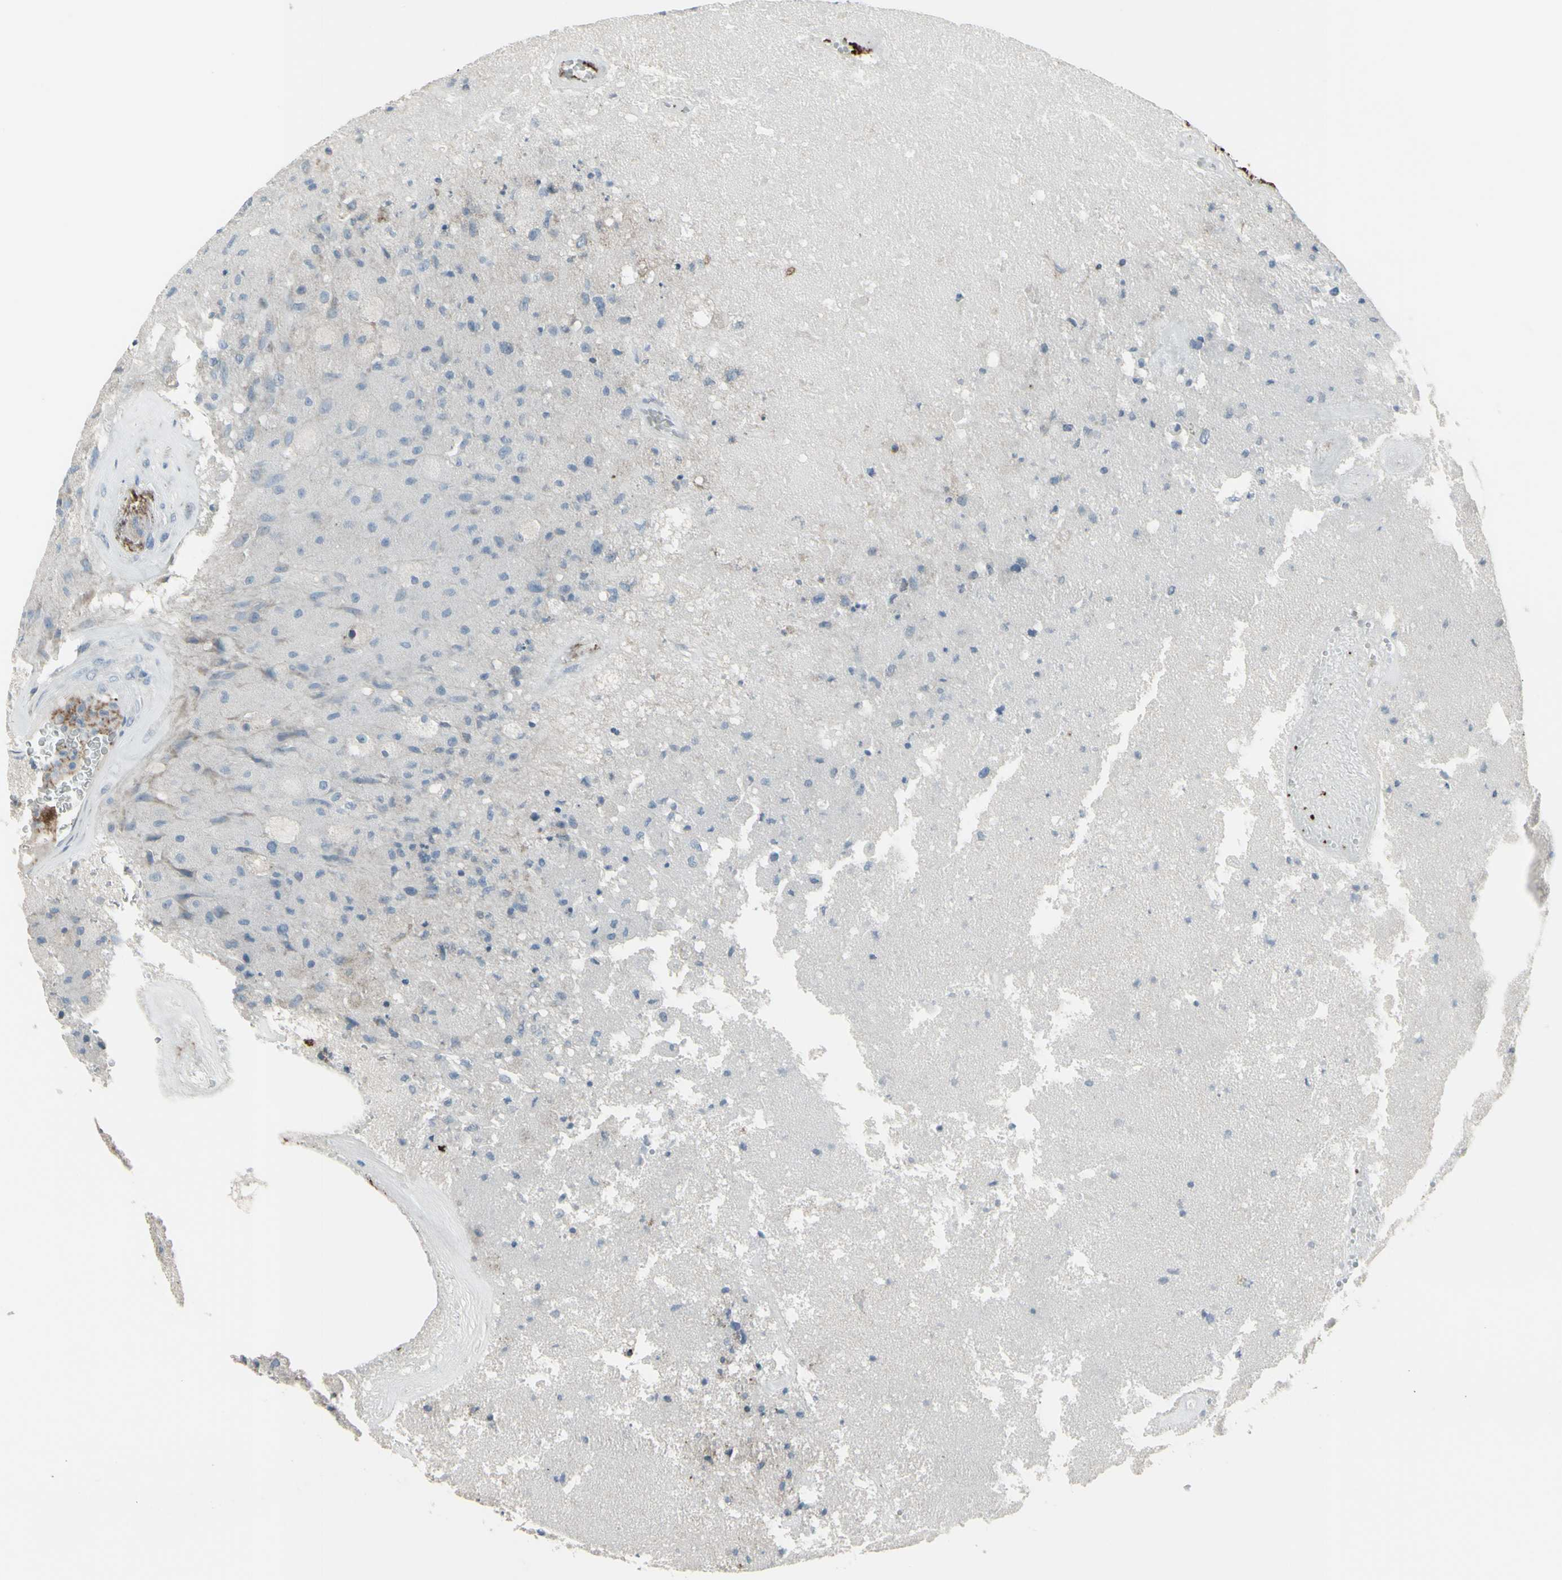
{"staining": {"intensity": "negative", "quantity": "none", "location": "none"}, "tissue": "glioma", "cell_type": "Tumor cells", "image_type": "cancer", "snomed": [{"axis": "morphology", "description": "Normal tissue, NOS"}, {"axis": "morphology", "description": "Glioma, malignant, High grade"}, {"axis": "topography", "description": "Cerebral cortex"}], "caption": "Tumor cells are negative for brown protein staining in malignant glioma (high-grade). (IHC, brightfield microscopy, high magnification).", "gene": "CD79B", "patient": {"sex": "male", "age": 77}}